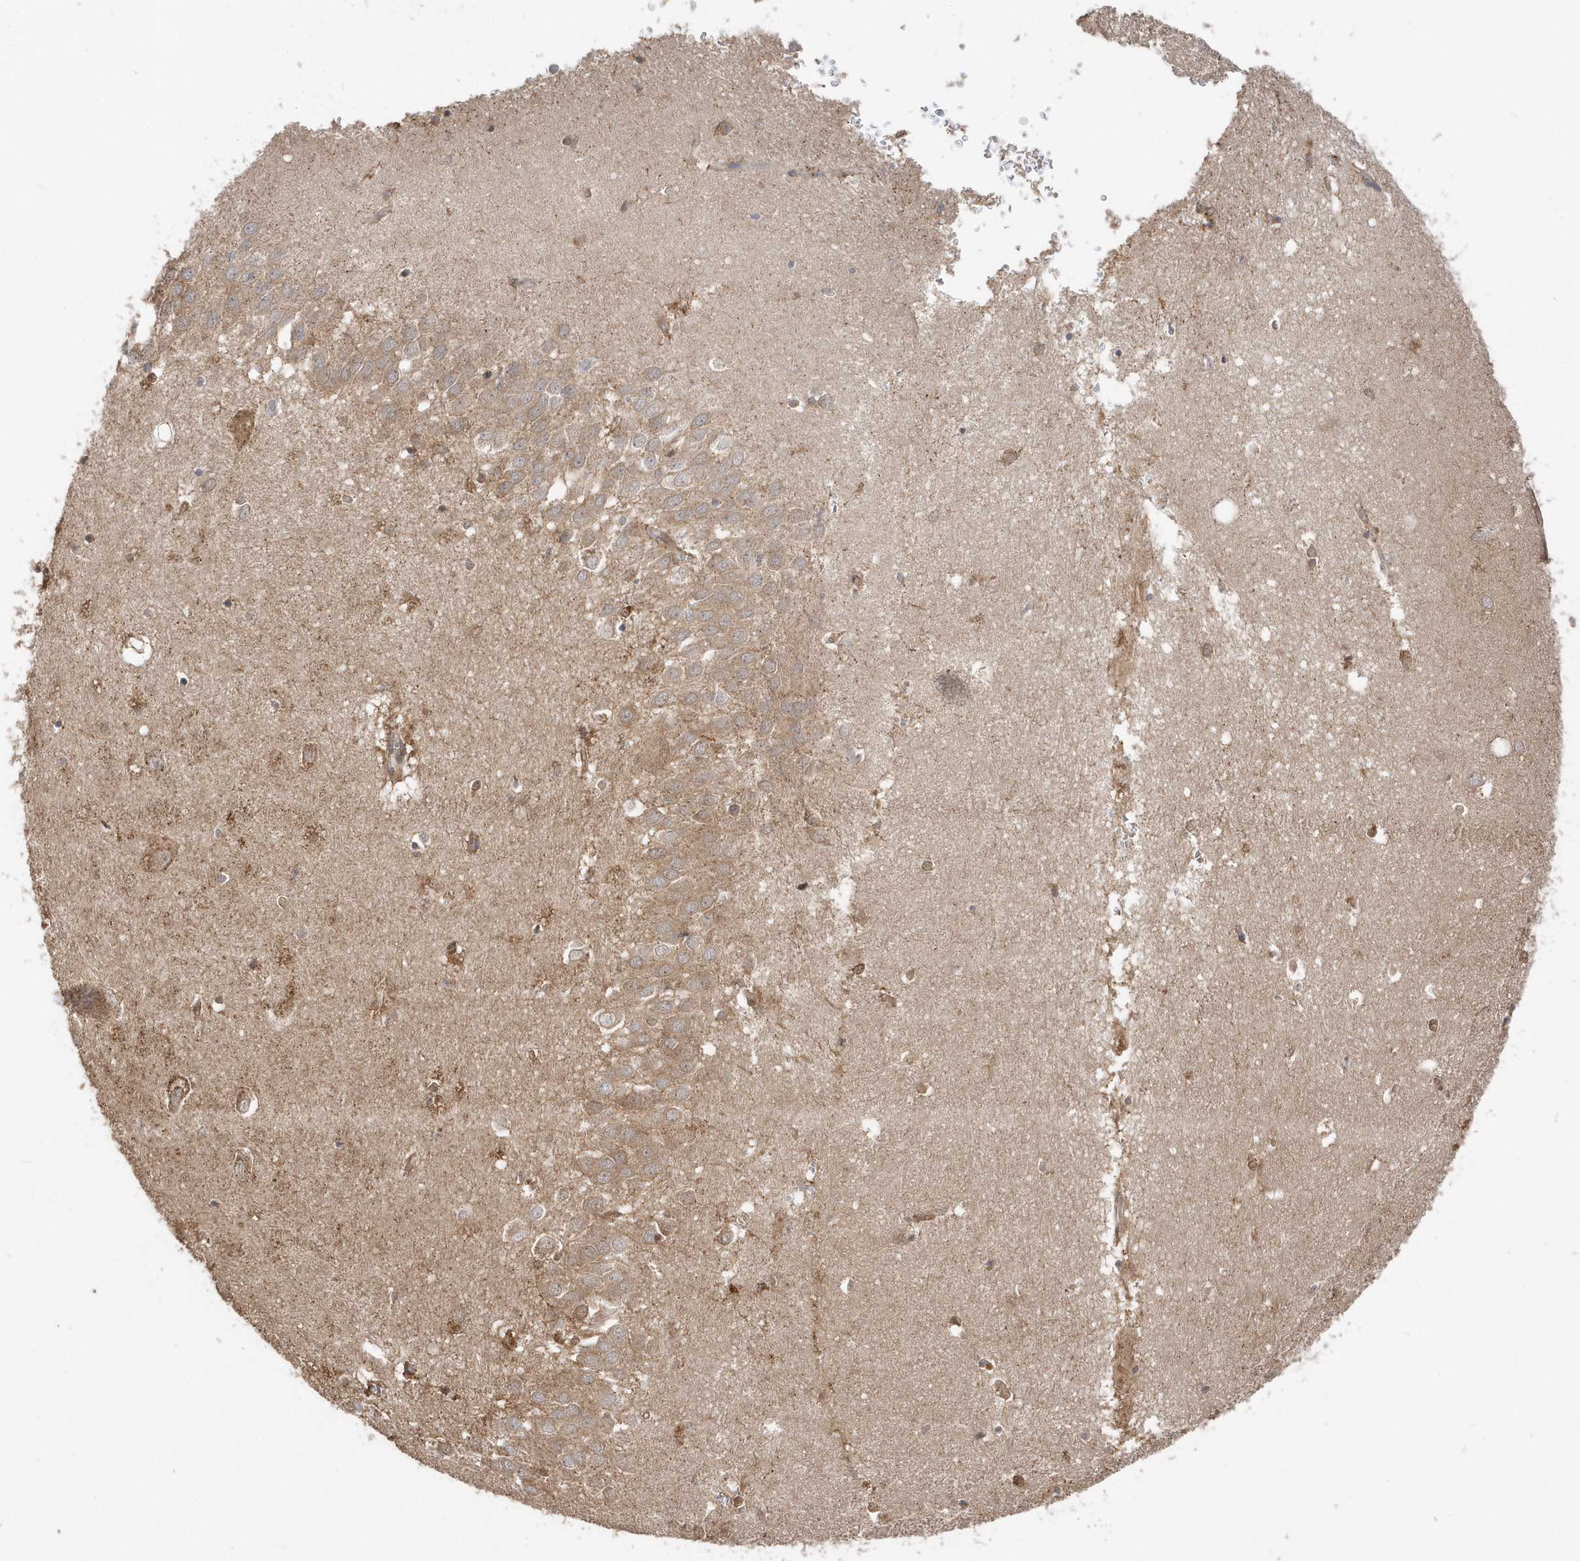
{"staining": {"intensity": "weak", "quantity": "<25%", "location": "cytoplasmic/membranous"}, "tissue": "hippocampus", "cell_type": "Glial cells", "image_type": "normal", "snomed": [{"axis": "morphology", "description": "Normal tissue, NOS"}, {"axis": "topography", "description": "Hippocampus"}], "caption": "A high-resolution micrograph shows immunohistochemistry (IHC) staining of benign hippocampus, which reveals no significant staining in glial cells. Brightfield microscopy of immunohistochemistry (IHC) stained with DAB (3,3'-diaminobenzidine) (brown) and hematoxylin (blue), captured at high magnification.", "gene": "RPEL1", "patient": {"sex": "female", "age": 64}}